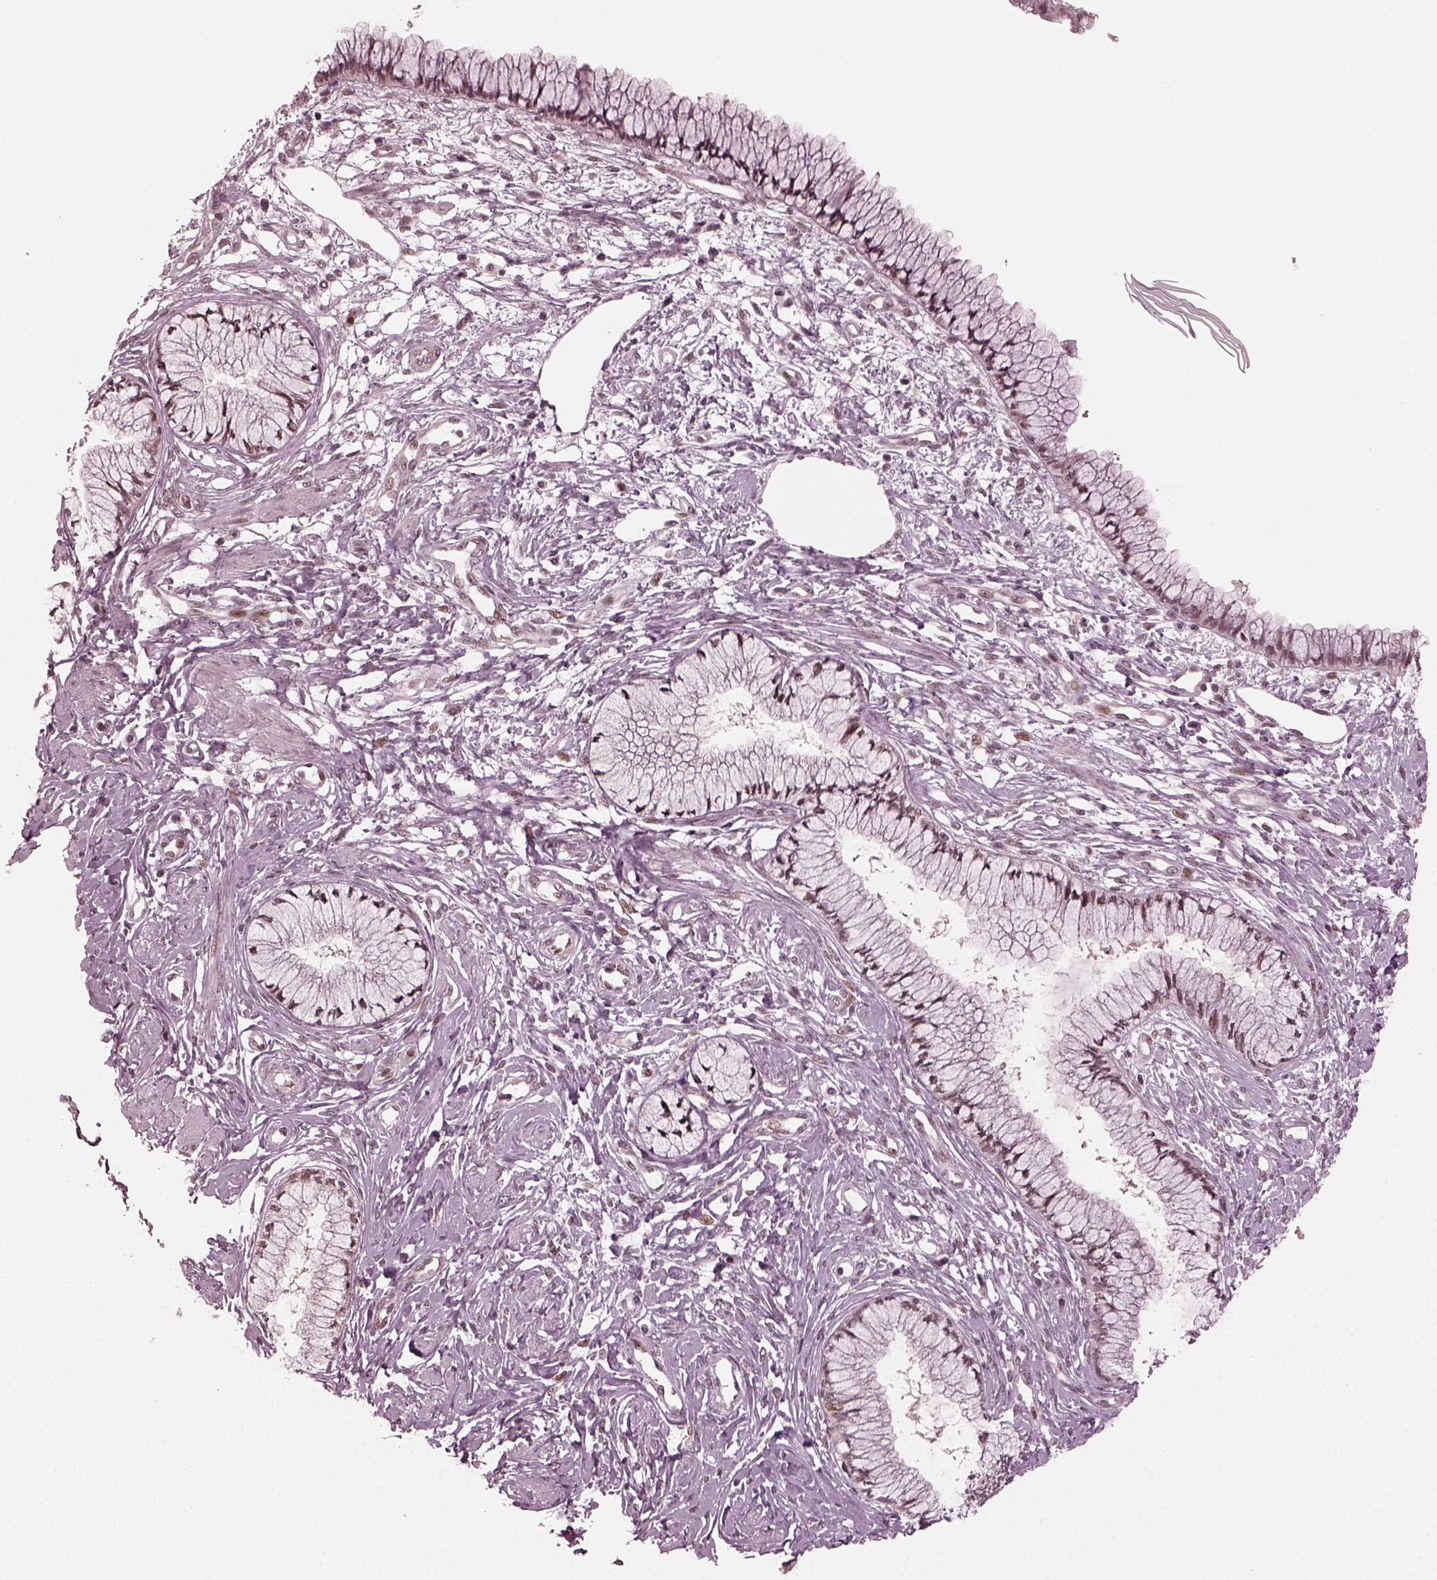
{"staining": {"intensity": "negative", "quantity": "none", "location": "none"}, "tissue": "cervix", "cell_type": "Glandular cells", "image_type": "normal", "snomed": [{"axis": "morphology", "description": "Normal tissue, NOS"}, {"axis": "topography", "description": "Cervix"}], "caption": "Benign cervix was stained to show a protein in brown. There is no significant expression in glandular cells. (Brightfield microscopy of DAB (3,3'-diaminobenzidine) IHC at high magnification).", "gene": "TRIB3", "patient": {"sex": "female", "age": 37}}